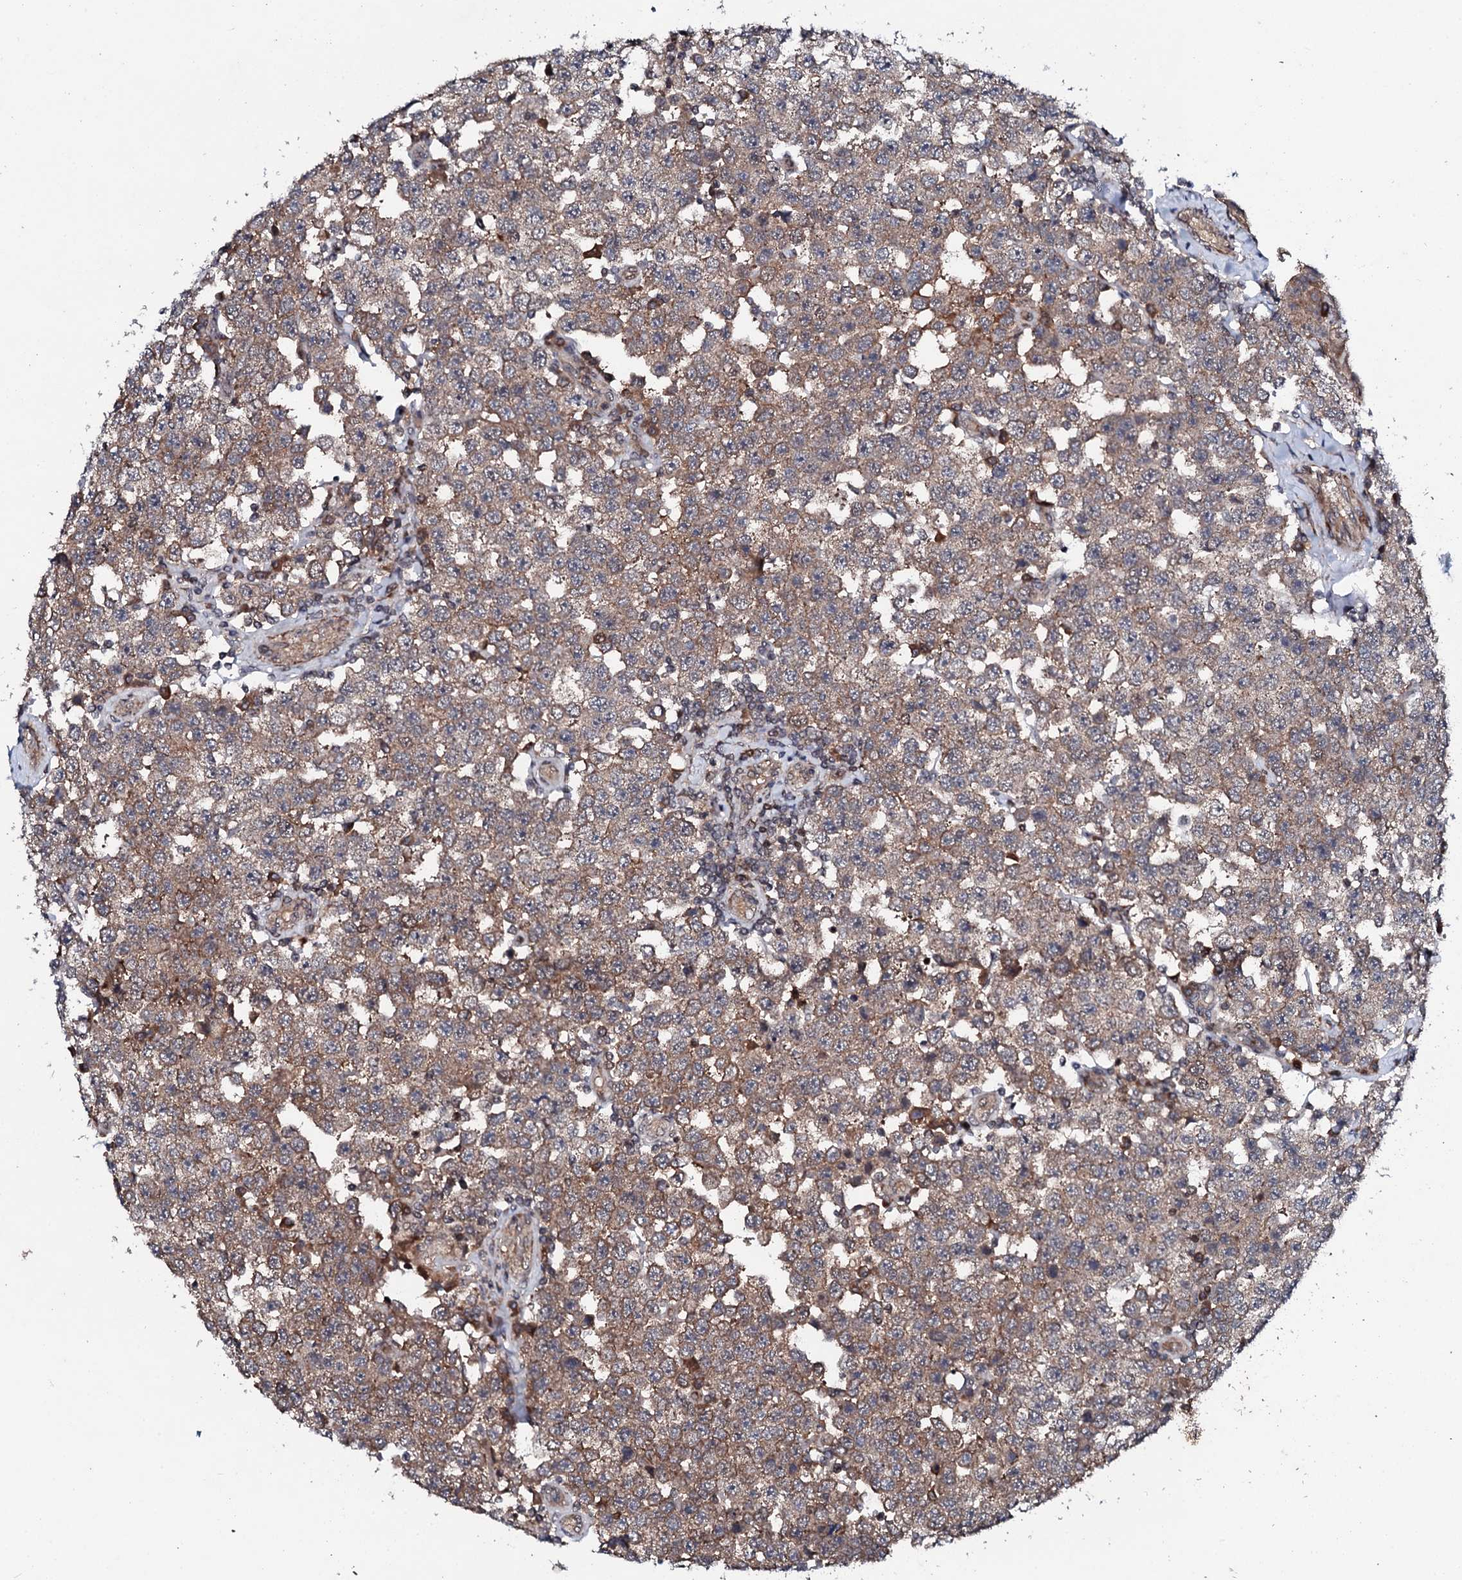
{"staining": {"intensity": "weak", "quantity": "25%-75%", "location": "cytoplasmic/membranous"}, "tissue": "testis cancer", "cell_type": "Tumor cells", "image_type": "cancer", "snomed": [{"axis": "morphology", "description": "Seminoma, NOS"}, {"axis": "topography", "description": "Testis"}], "caption": "Immunohistochemistry photomicrograph of seminoma (testis) stained for a protein (brown), which reveals low levels of weak cytoplasmic/membranous staining in approximately 25%-75% of tumor cells.", "gene": "FAM111A", "patient": {"sex": "male", "age": 28}}